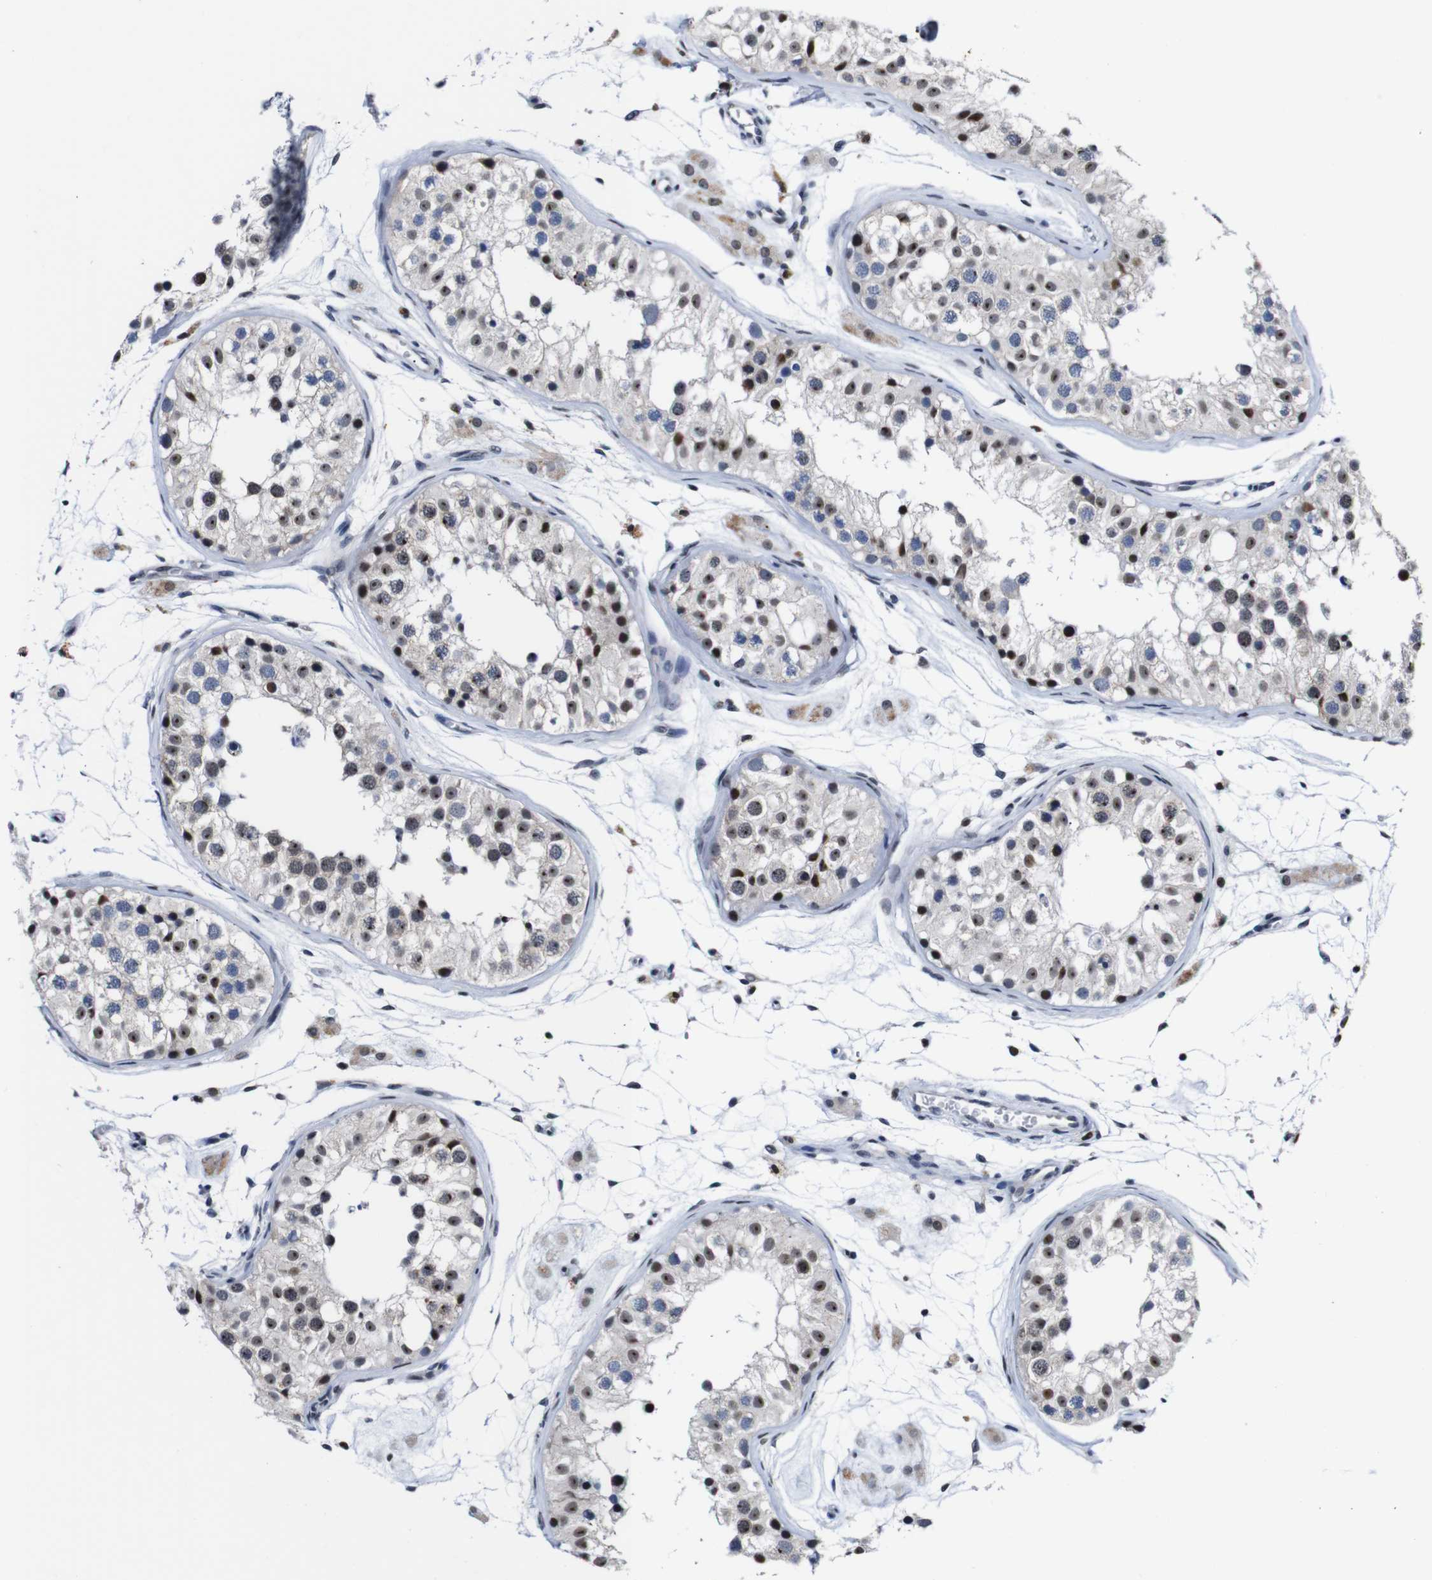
{"staining": {"intensity": "moderate", "quantity": "25%-75%", "location": "nuclear"}, "tissue": "testis", "cell_type": "Cells in seminiferous ducts", "image_type": "normal", "snomed": [{"axis": "morphology", "description": "Normal tissue, NOS"}, {"axis": "morphology", "description": "Adenocarcinoma, metastatic, NOS"}, {"axis": "topography", "description": "Testis"}], "caption": "Testis was stained to show a protein in brown. There is medium levels of moderate nuclear staining in approximately 25%-75% of cells in seminiferous ducts. Using DAB (3,3'-diaminobenzidine) (brown) and hematoxylin (blue) stains, captured at high magnification using brightfield microscopy.", "gene": "GATA6", "patient": {"sex": "male", "age": 26}}